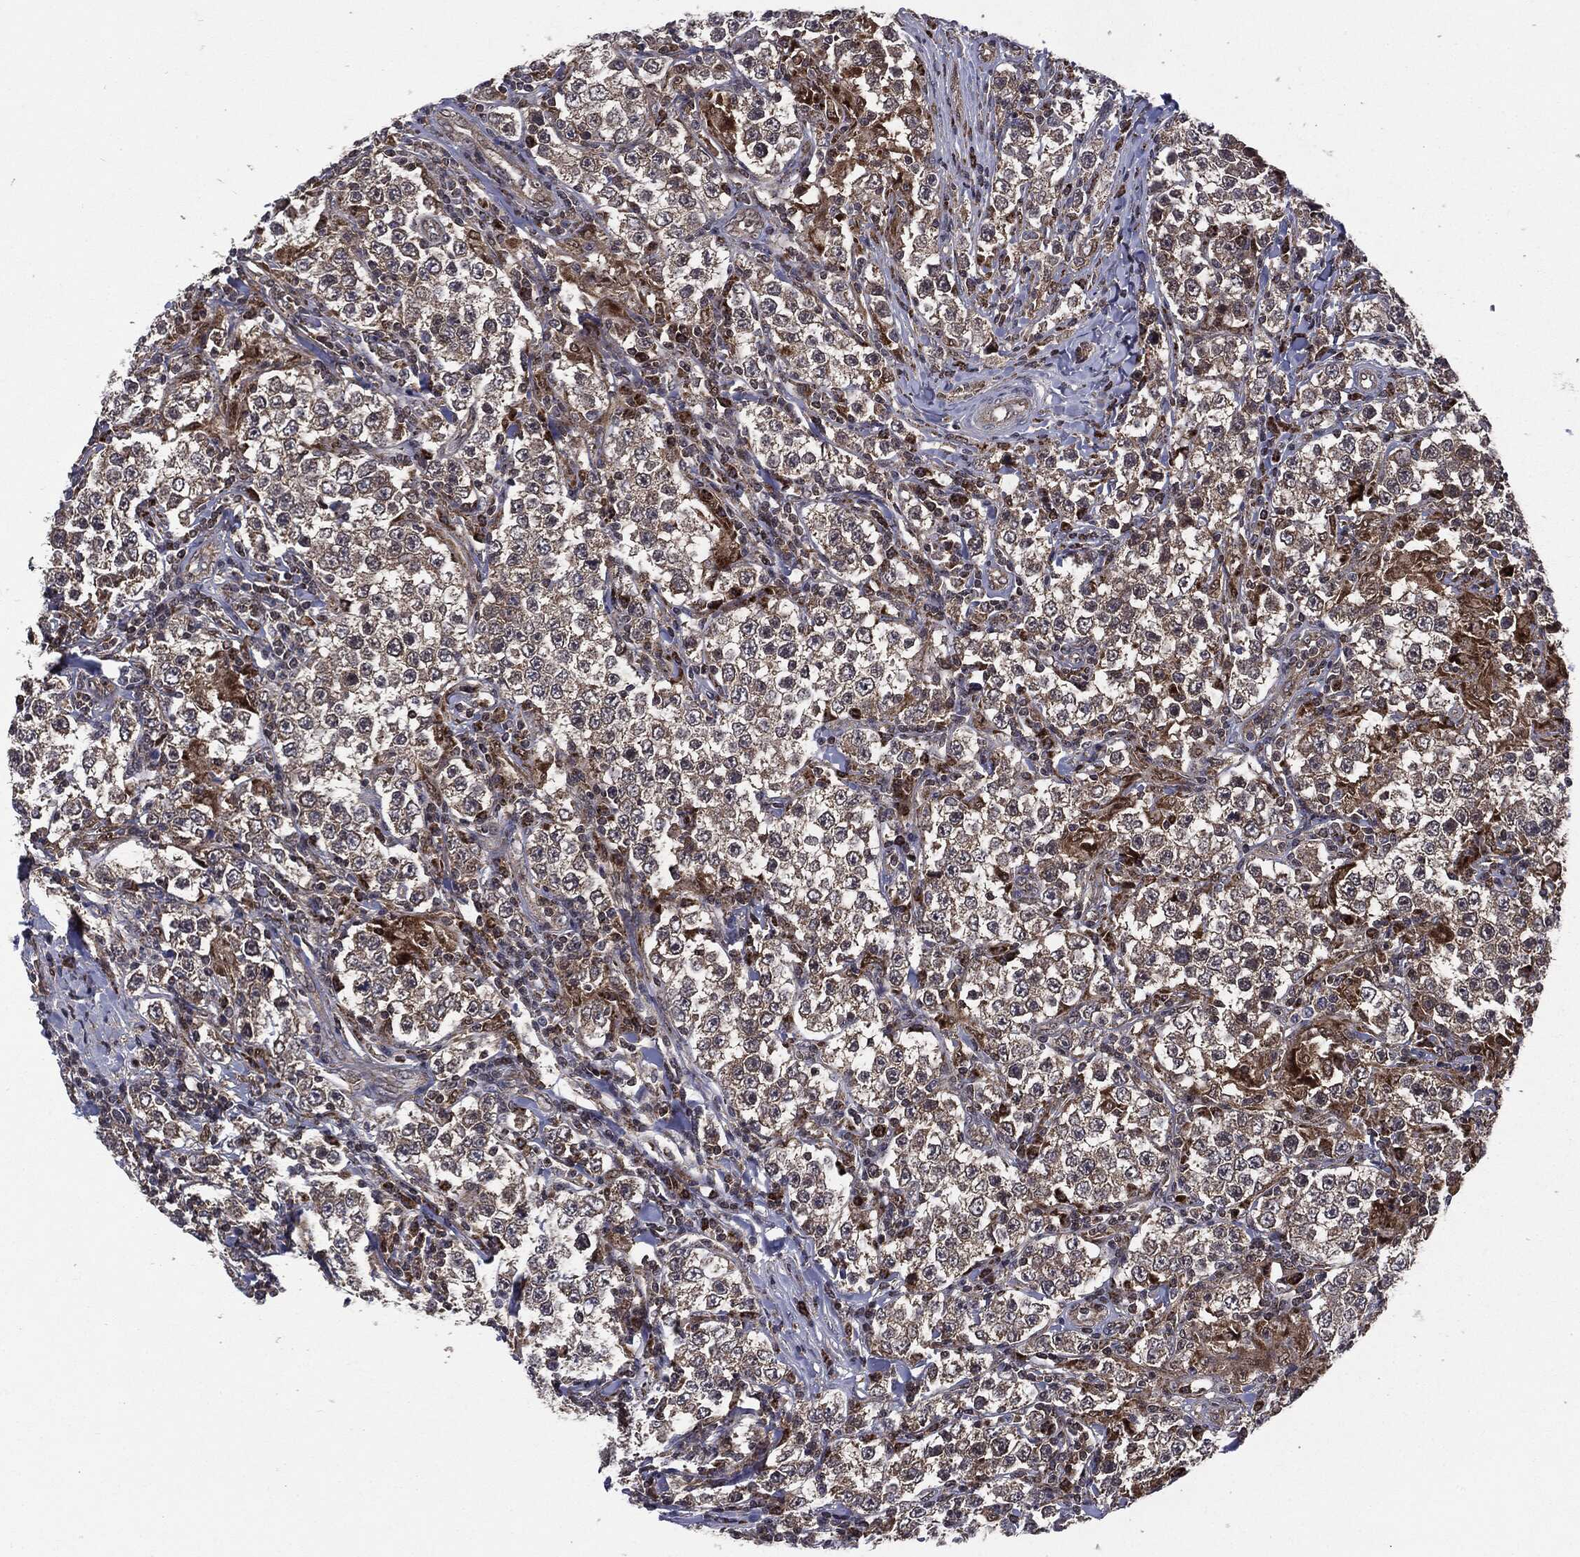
{"staining": {"intensity": "negative", "quantity": "none", "location": "none"}, "tissue": "testis cancer", "cell_type": "Tumor cells", "image_type": "cancer", "snomed": [{"axis": "morphology", "description": "Seminoma, NOS"}, {"axis": "morphology", "description": "Carcinoma, Embryonal, NOS"}, {"axis": "topography", "description": "Testis"}], "caption": "The immunohistochemistry (IHC) image has no significant expression in tumor cells of testis seminoma tissue.", "gene": "PTPA", "patient": {"sex": "male", "age": 41}}